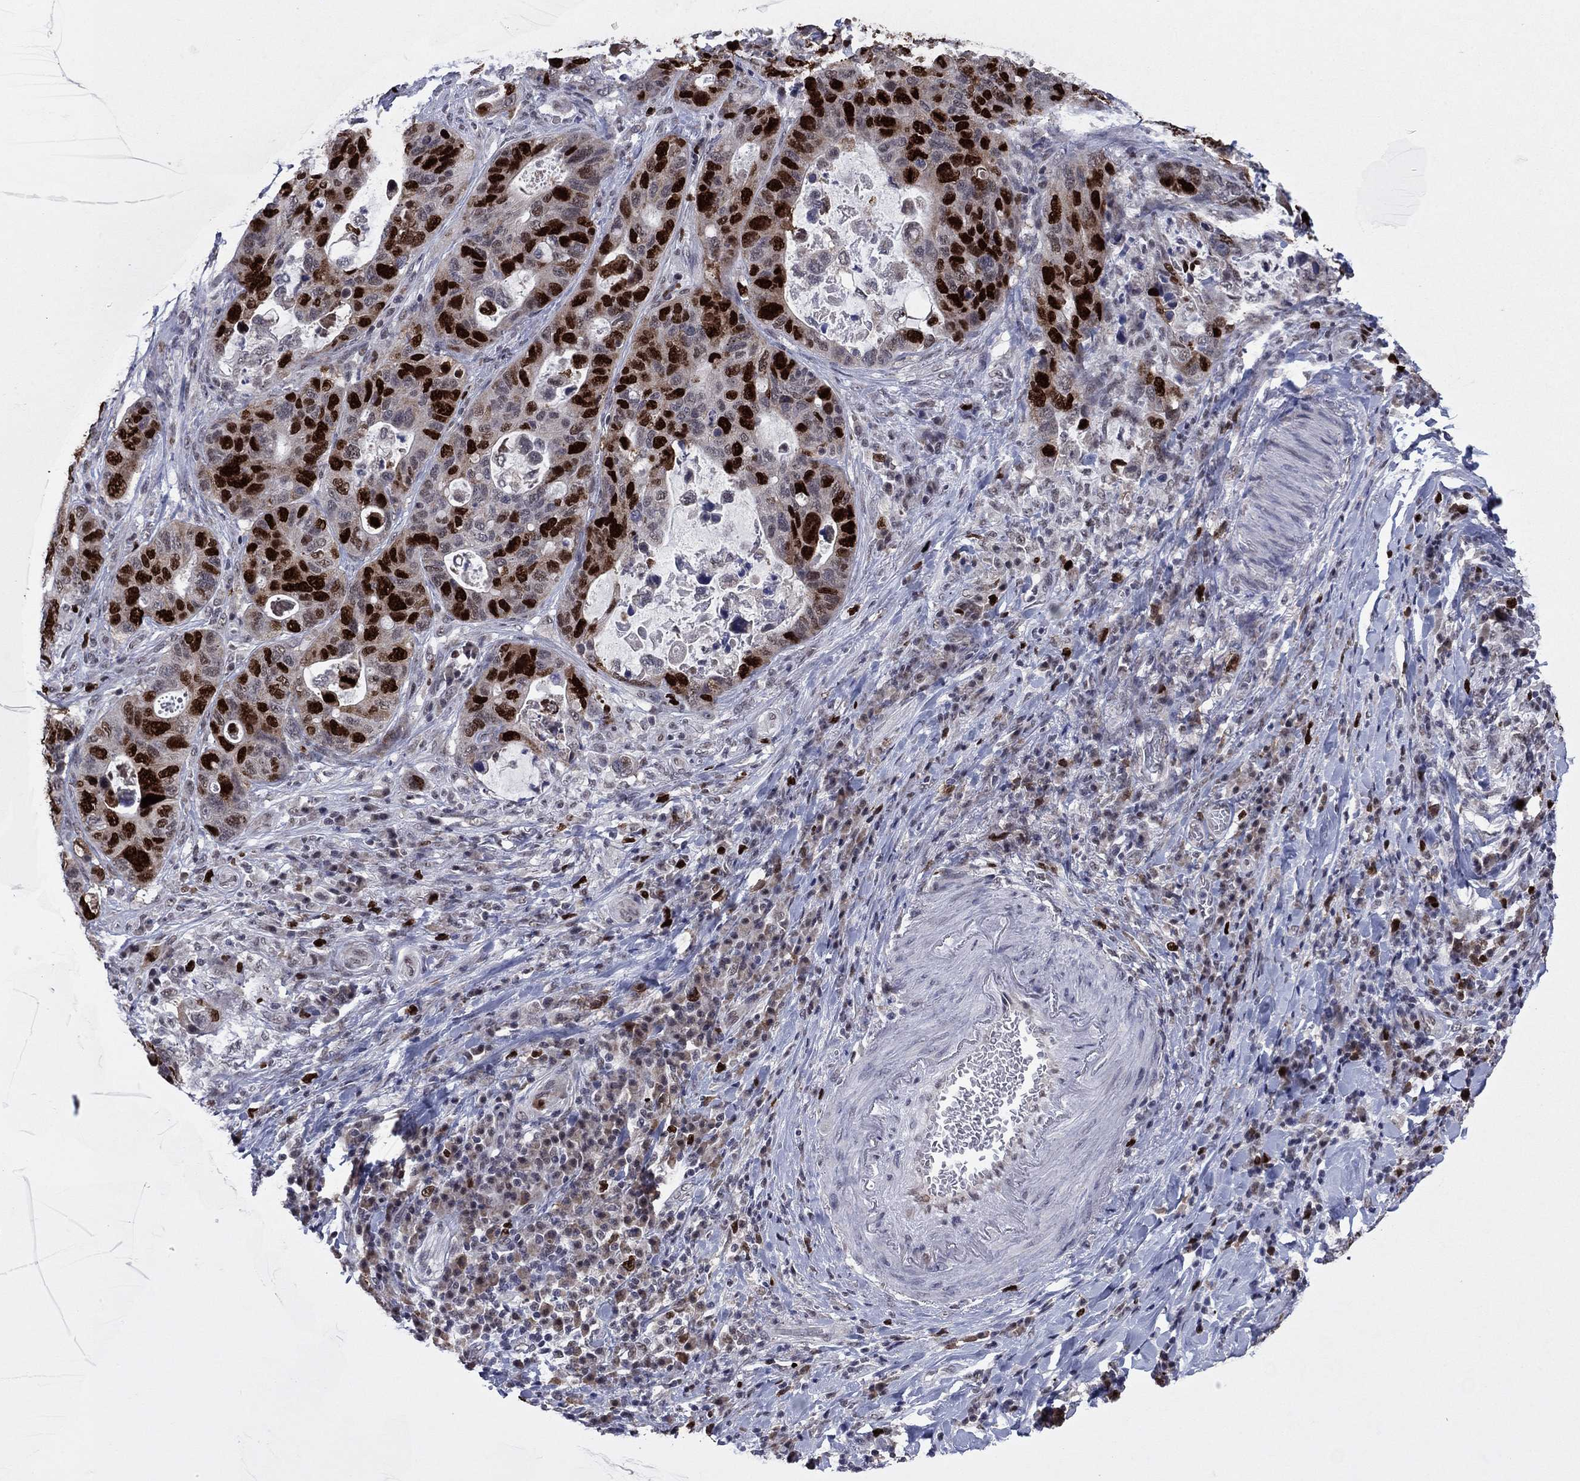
{"staining": {"intensity": "strong", "quantity": "25%-75%", "location": "nuclear"}, "tissue": "stomach cancer", "cell_type": "Tumor cells", "image_type": "cancer", "snomed": [{"axis": "morphology", "description": "Adenocarcinoma, NOS"}, {"axis": "topography", "description": "Stomach"}], "caption": "Protein staining of stomach cancer tissue reveals strong nuclear expression in approximately 25%-75% of tumor cells.", "gene": "CDCA5", "patient": {"sex": "male", "age": 54}}